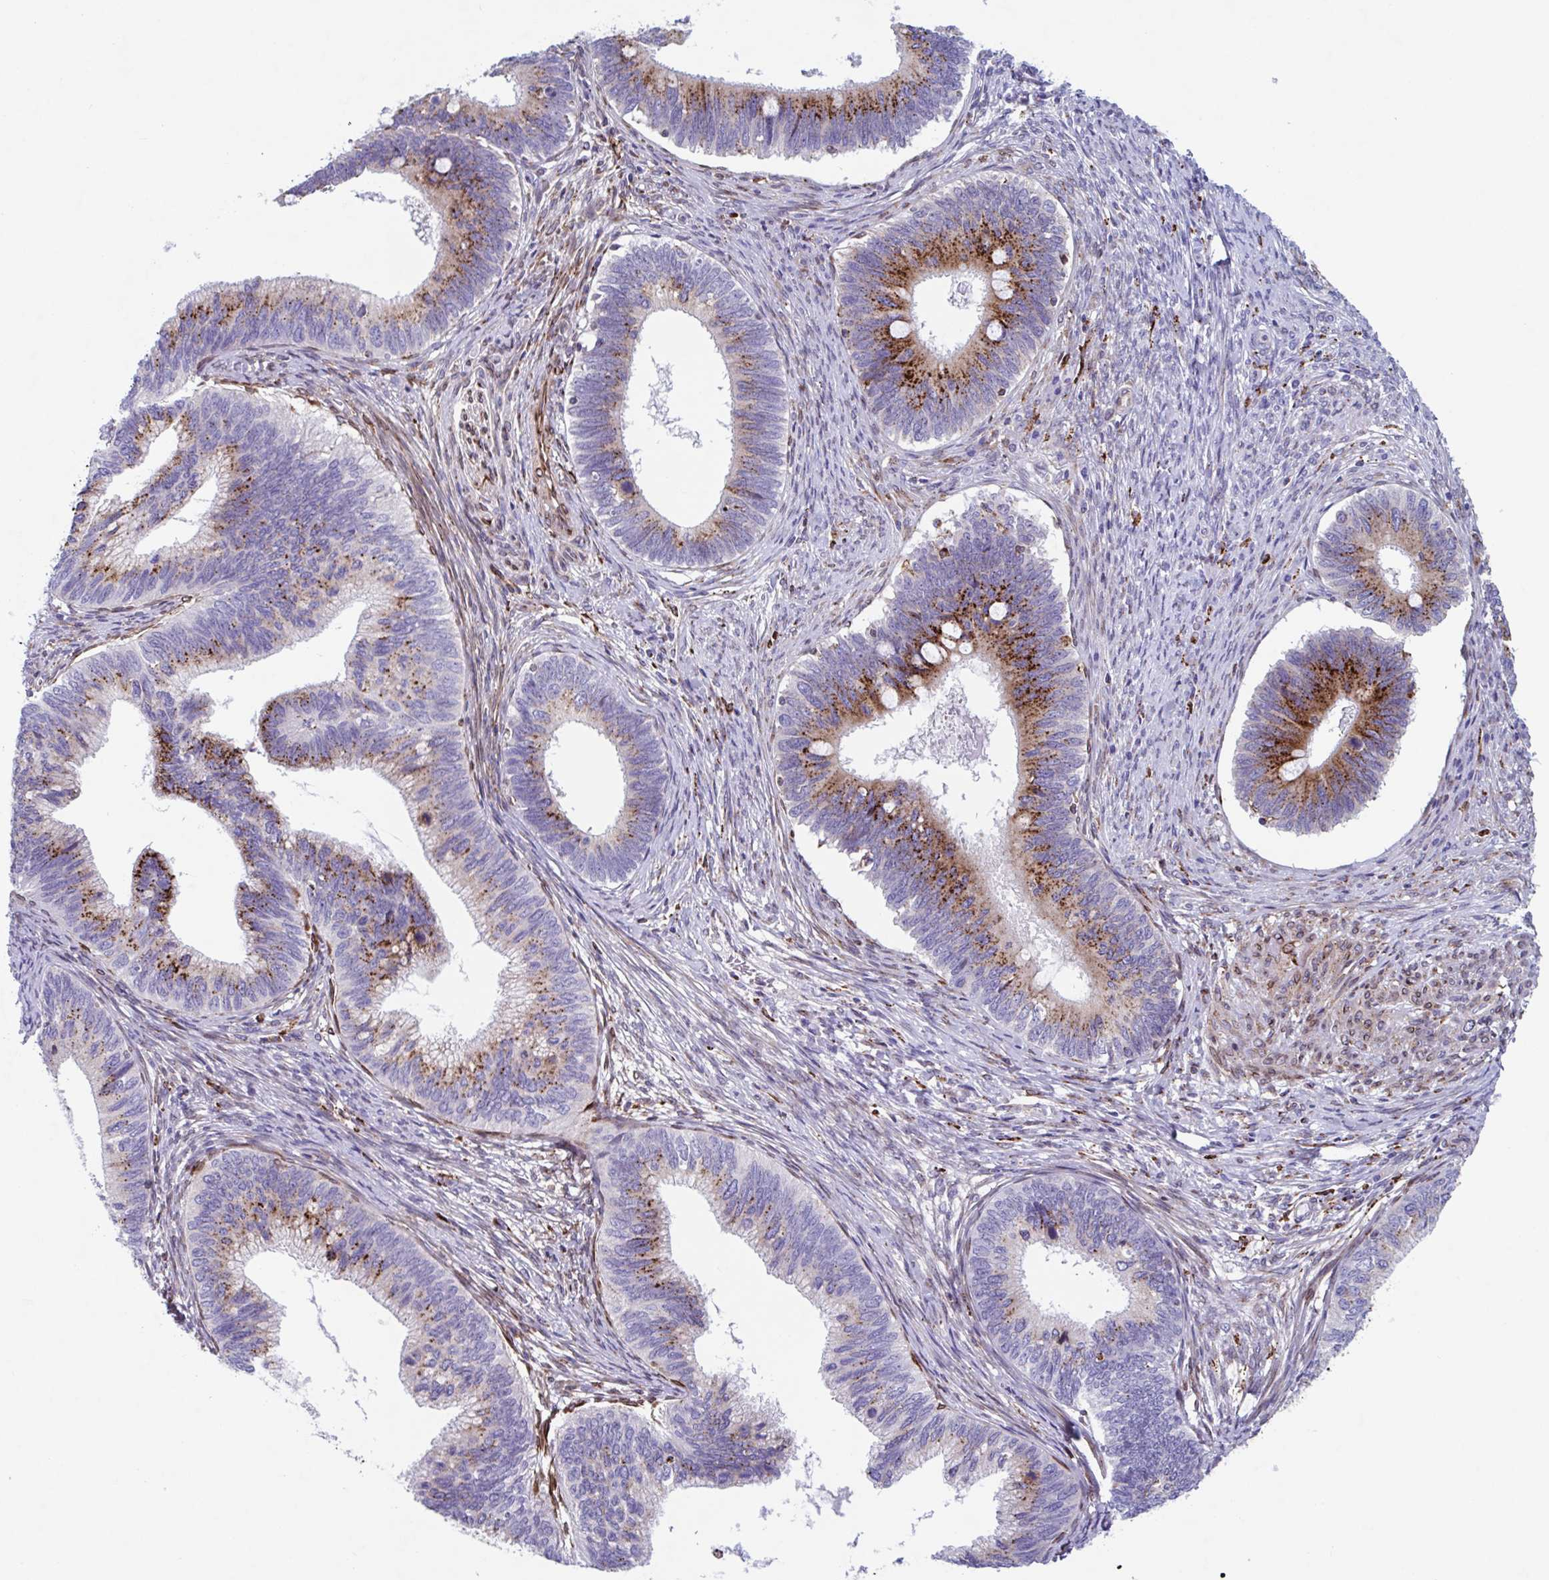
{"staining": {"intensity": "strong", "quantity": "25%-75%", "location": "cytoplasmic/membranous"}, "tissue": "cervical cancer", "cell_type": "Tumor cells", "image_type": "cancer", "snomed": [{"axis": "morphology", "description": "Adenocarcinoma, NOS"}, {"axis": "topography", "description": "Cervix"}], "caption": "Protein staining demonstrates strong cytoplasmic/membranous staining in approximately 25%-75% of tumor cells in adenocarcinoma (cervical).", "gene": "RFK", "patient": {"sex": "female", "age": 42}}